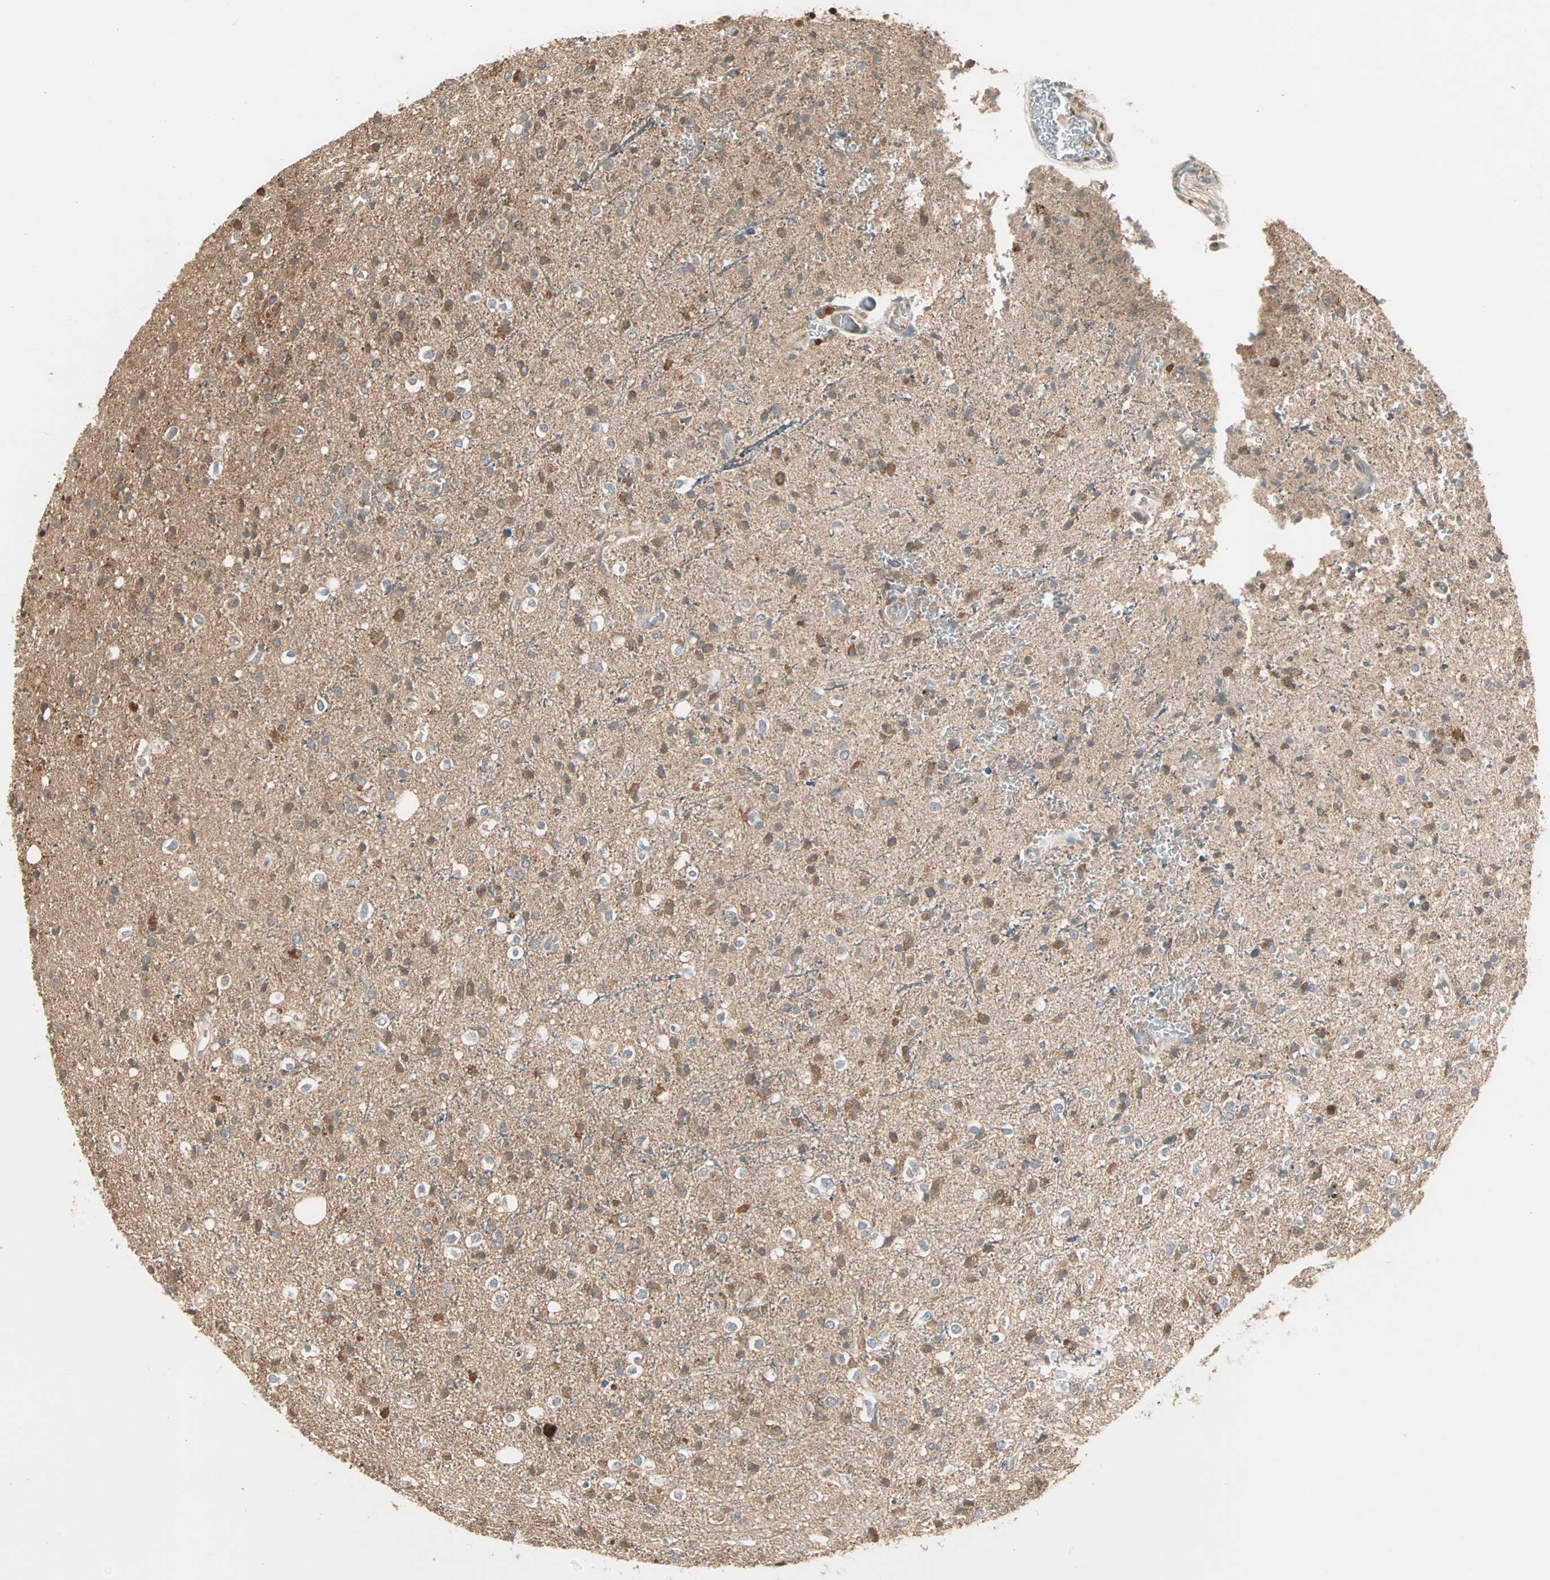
{"staining": {"intensity": "moderate", "quantity": ">75%", "location": "cytoplasmic/membranous"}, "tissue": "glioma", "cell_type": "Tumor cells", "image_type": "cancer", "snomed": [{"axis": "morphology", "description": "Glioma, malignant, High grade"}, {"axis": "topography", "description": "Brain"}], "caption": "Immunohistochemical staining of human malignant high-grade glioma demonstrates moderate cytoplasmic/membranous protein positivity in approximately >75% of tumor cells.", "gene": "DRG2", "patient": {"sex": "male", "age": 47}}